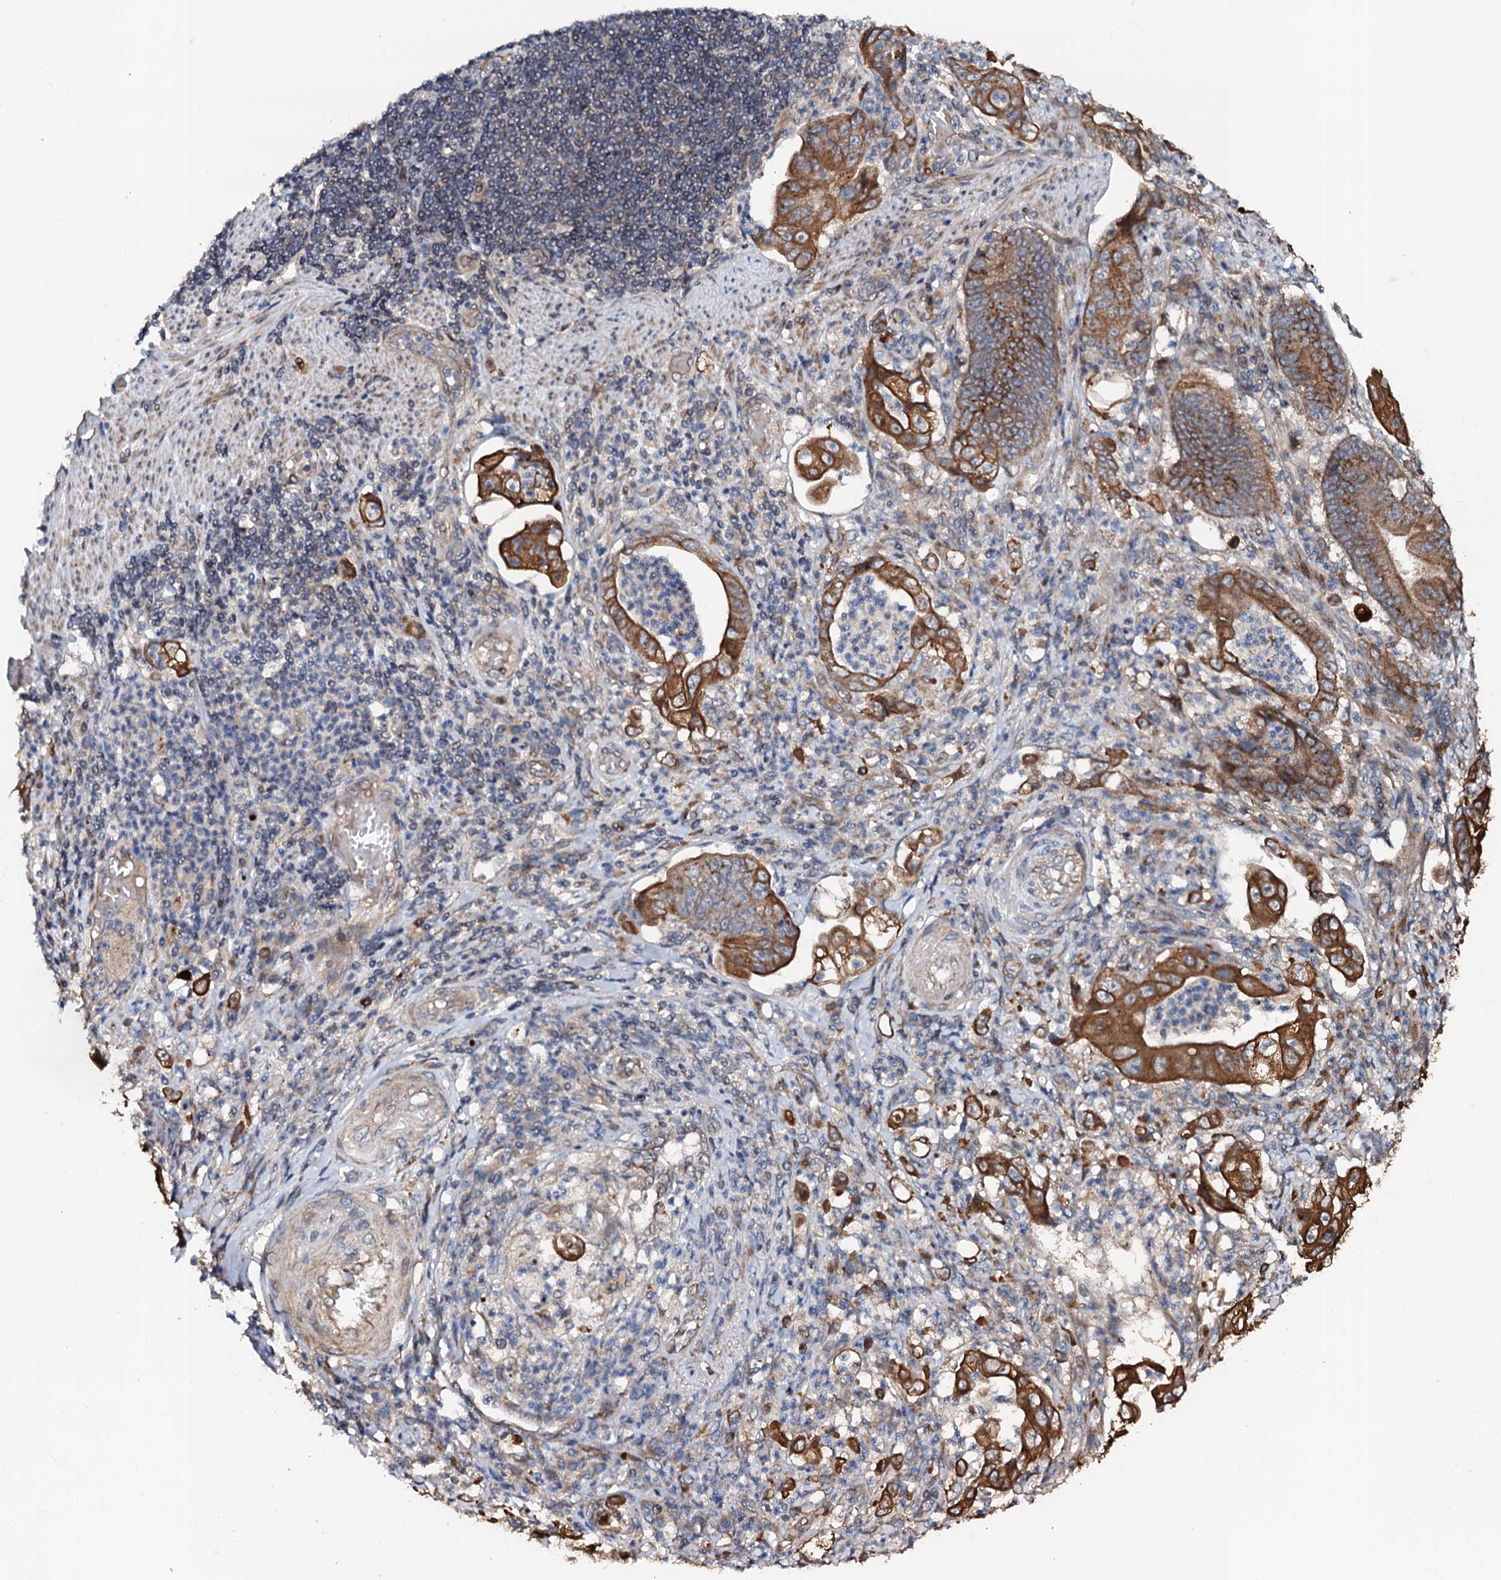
{"staining": {"intensity": "strong", "quantity": ">75%", "location": "cytoplasmic/membranous"}, "tissue": "stomach cancer", "cell_type": "Tumor cells", "image_type": "cancer", "snomed": [{"axis": "morphology", "description": "Adenocarcinoma, NOS"}, {"axis": "topography", "description": "Stomach"}], "caption": "Protein analysis of adenocarcinoma (stomach) tissue demonstrates strong cytoplasmic/membranous staining in approximately >75% of tumor cells. The protein of interest is stained brown, and the nuclei are stained in blue (DAB IHC with brightfield microscopy, high magnification).", "gene": "GLCE", "patient": {"sex": "female", "age": 73}}